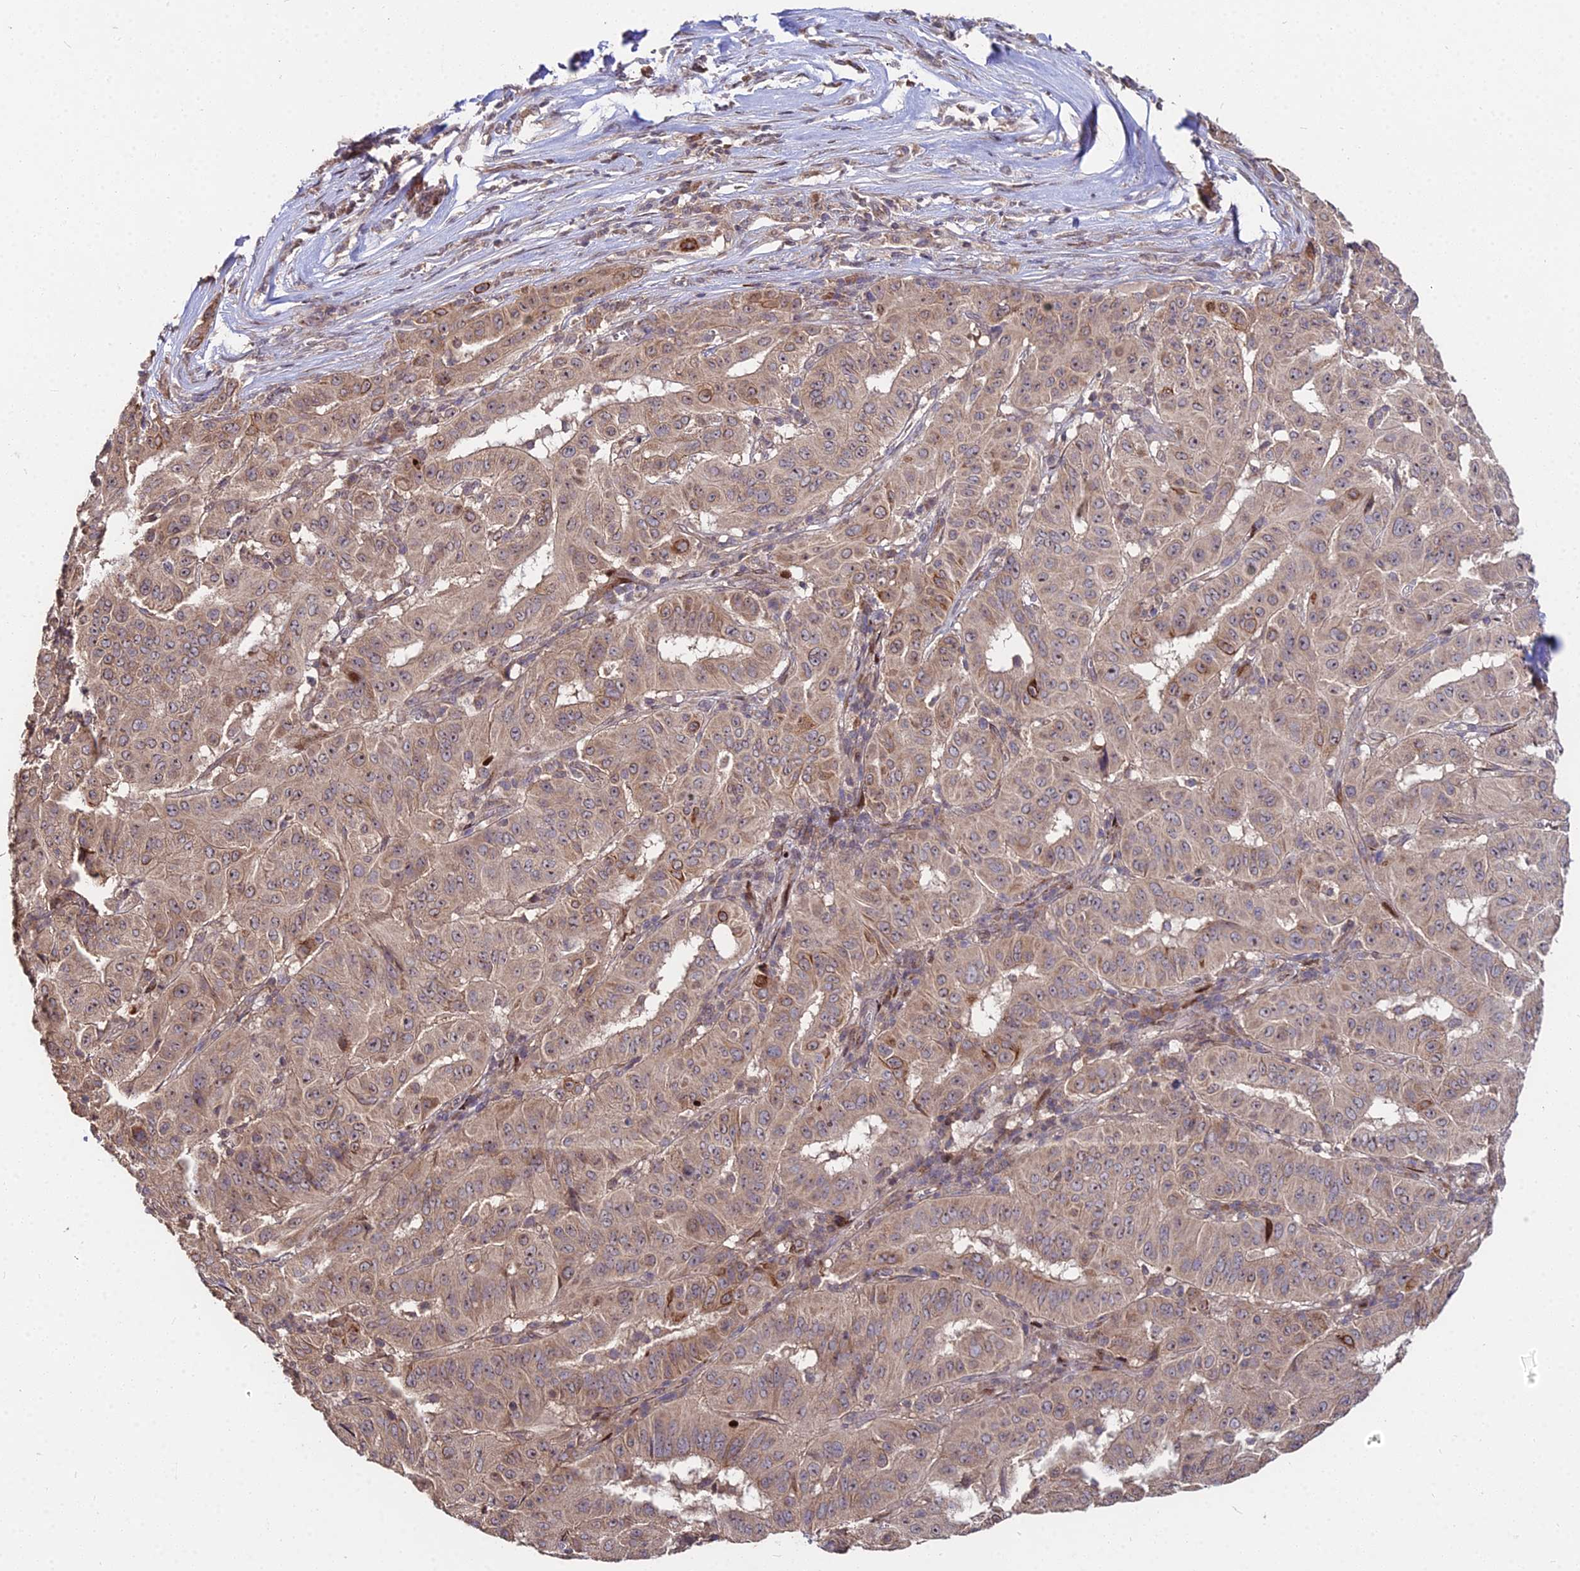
{"staining": {"intensity": "weak", "quantity": ">75%", "location": "cytoplasmic/membranous"}, "tissue": "pancreatic cancer", "cell_type": "Tumor cells", "image_type": "cancer", "snomed": [{"axis": "morphology", "description": "Adenocarcinoma, NOS"}, {"axis": "topography", "description": "Pancreas"}], "caption": "Pancreatic cancer (adenocarcinoma) stained for a protein (brown) shows weak cytoplasmic/membranous positive positivity in about >75% of tumor cells.", "gene": "RBMS2", "patient": {"sex": "male", "age": 63}}